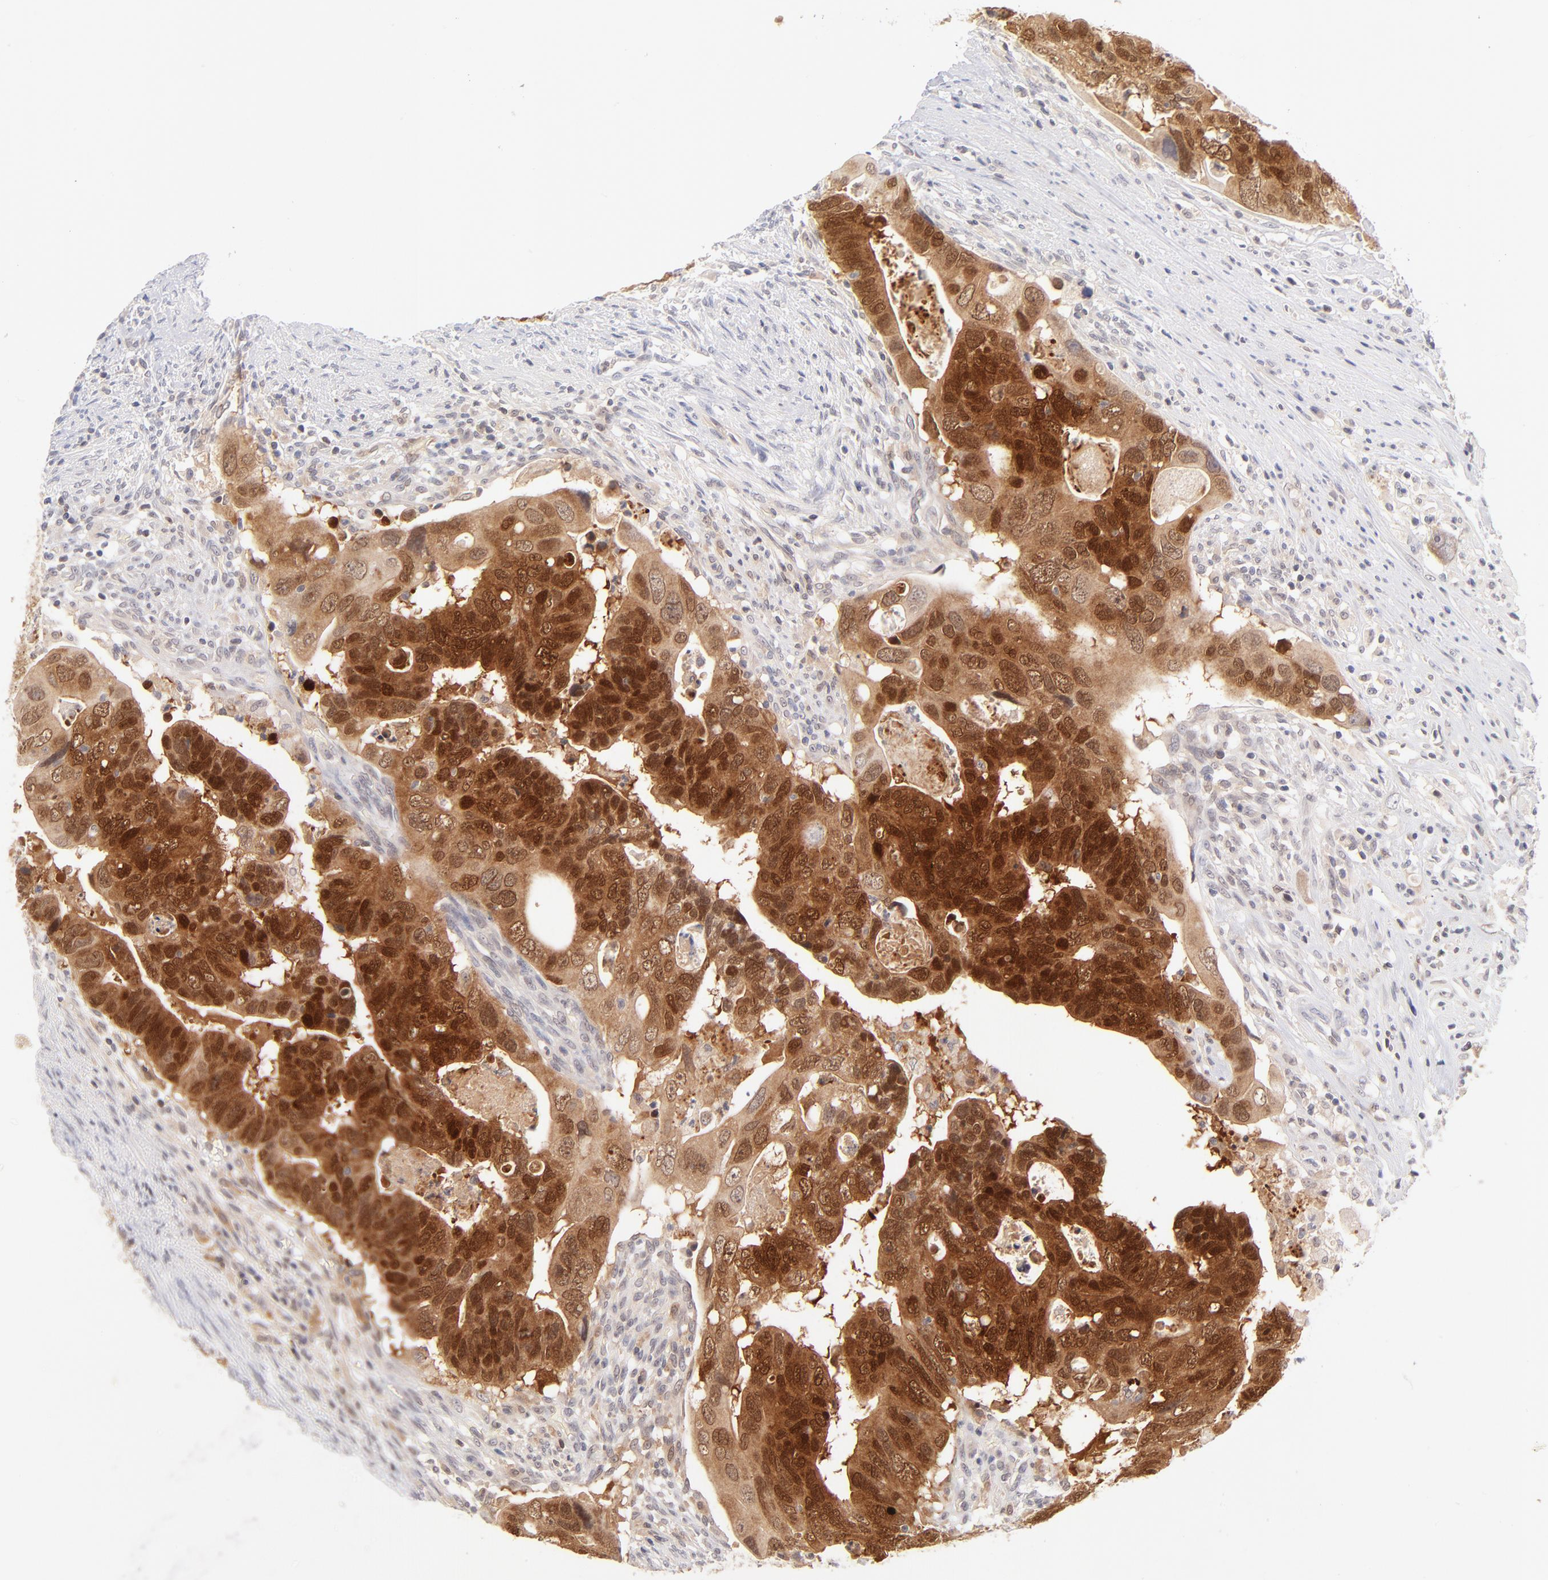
{"staining": {"intensity": "strong", "quantity": ">75%", "location": "cytoplasmic/membranous,nuclear"}, "tissue": "colorectal cancer", "cell_type": "Tumor cells", "image_type": "cancer", "snomed": [{"axis": "morphology", "description": "Adenocarcinoma, NOS"}, {"axis": "topography", "description": "Rectum"}], "caption": "This image reveals colorectal cancer stained with immunohistochemistry (IHC) to label a protein in brown. The cytoplasmic/membranous and nuclear of tumor cells show strong positivity for the protein. Nuclei are counter-stained blue.", "gene": "CASP6", "patient": {"sex": "male", "age": 53}}